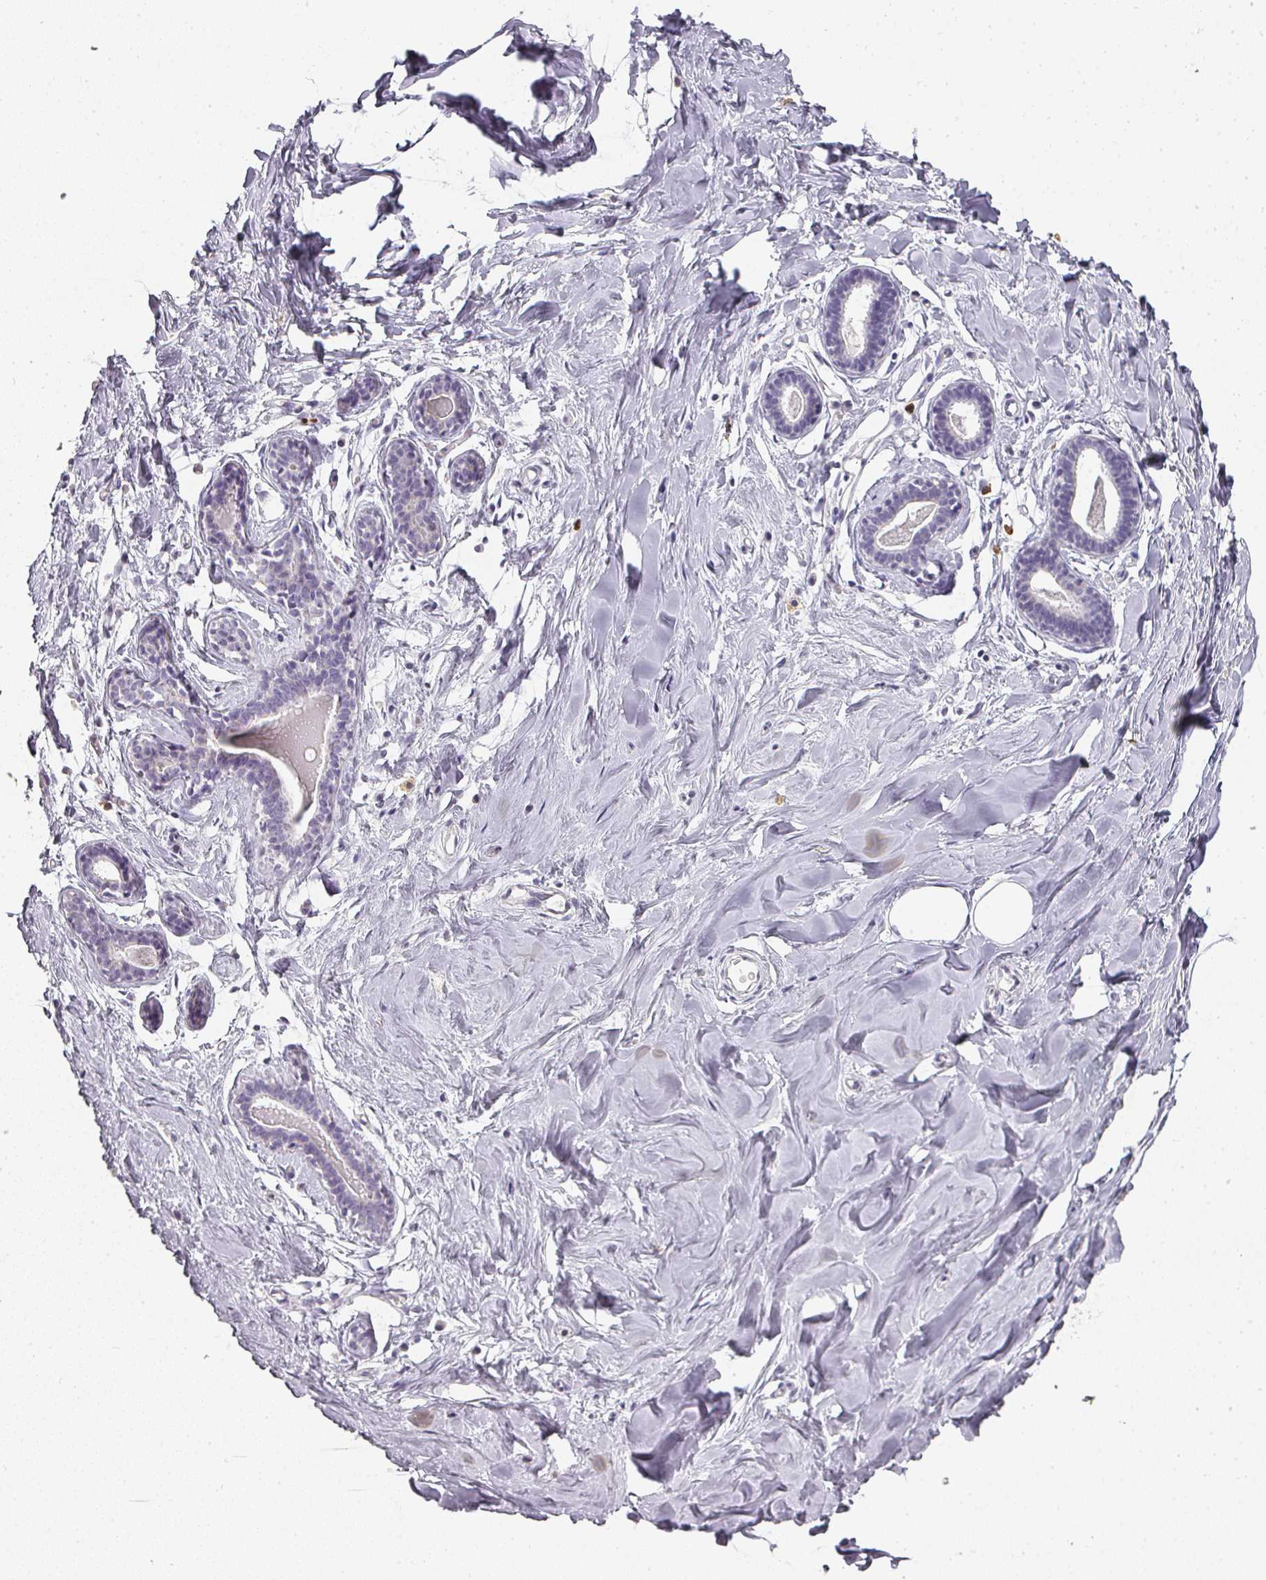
{"staining": {"intensity": "negative", "quantity": "none", "location": "none"}, "tissue": "breast", "cell_type": "Adipocytes", "image_type": "normal", "snomed": [{"axis": "morphology", "description": "Normal tissue, NOS"}, {"axis": "topography", "description": "Breast"}], "caption": "This is an immunohistochemistry (IHC) histopathology image of unremarkable breast. There is no positivity in adipocytes.", "gene": "CAMP", "patient": {"sex": "female", "age": 23}}